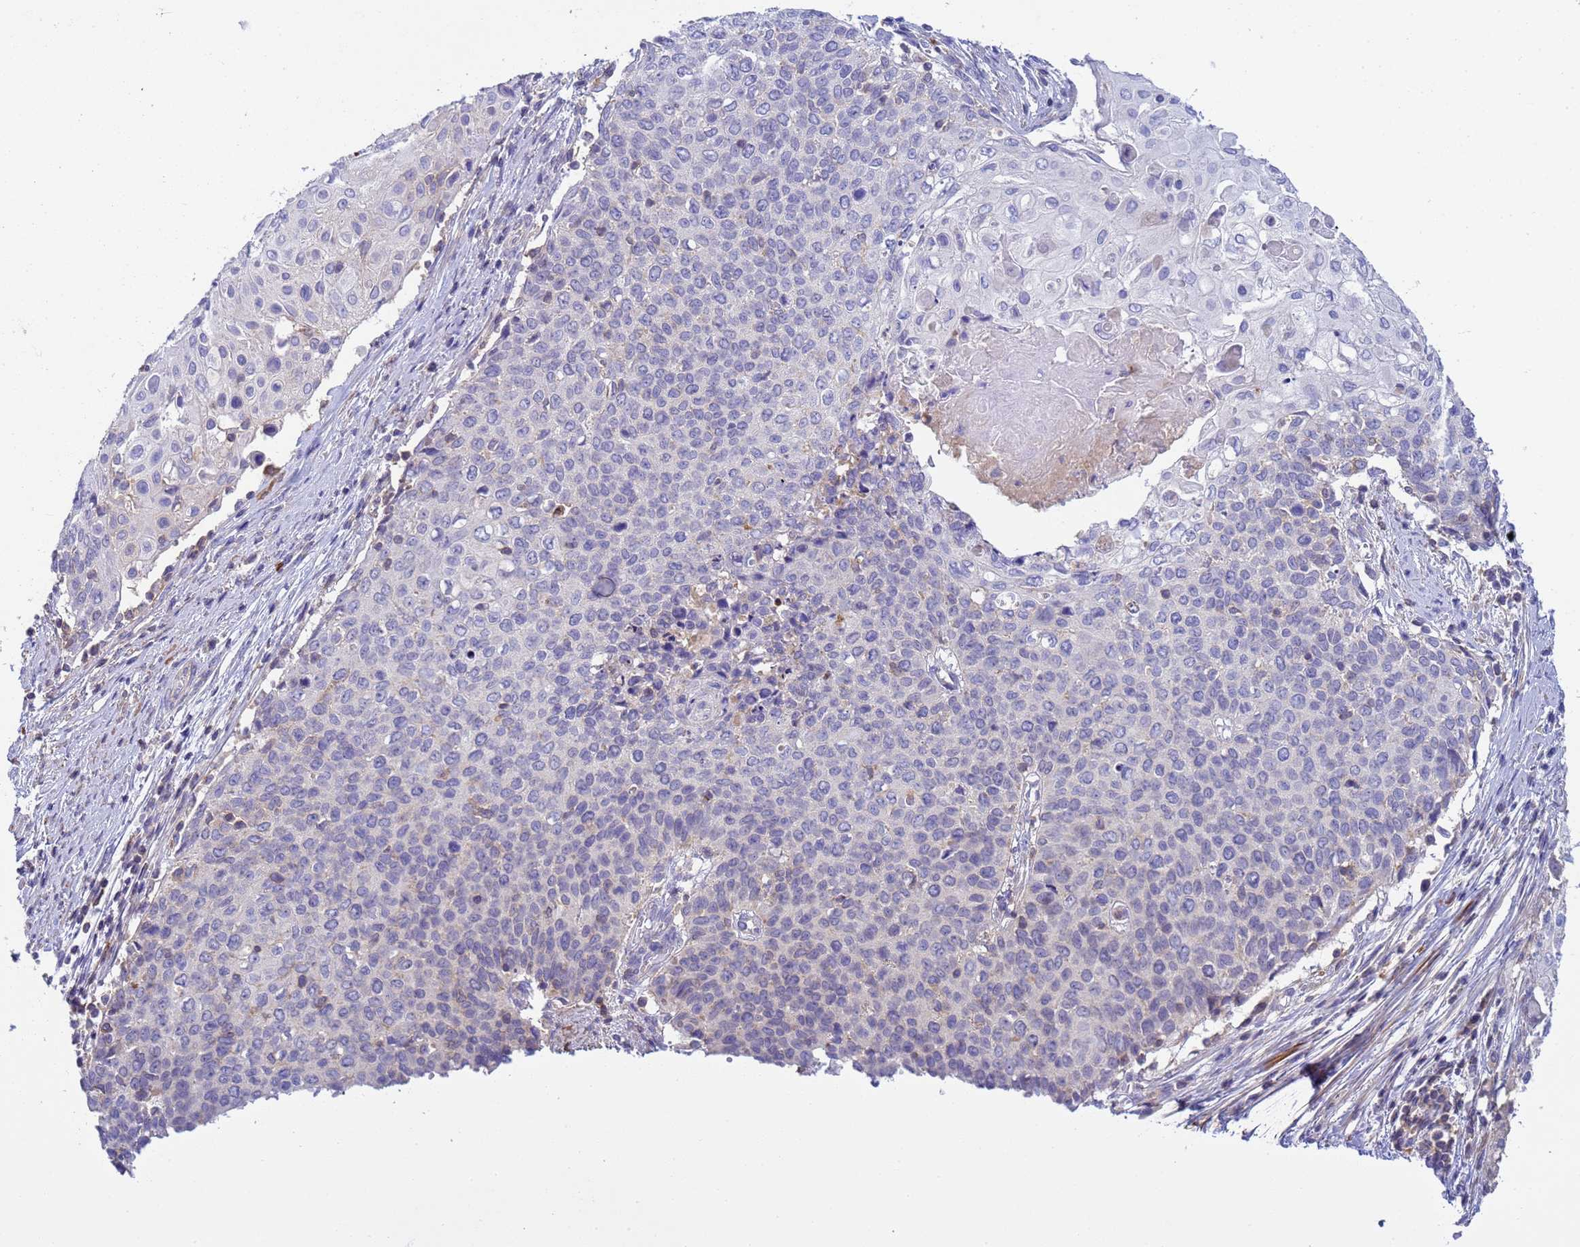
{"staining": {"intensity": "negative", "quantity": "none", "location": "none"}, "tissue": "cervical cancer", "cell_type": "Tumor cells", "image_type": "cancer", "snomed": [{"axis": "morphology", "description": "Squamous cell carcinoma, NOS"}, {"axis": "topography", "description": "Cervix"}], "caption": "Immunohistochemical staining of cervical squamous cell carcinoma displays no significant positivity in tumor cells. (Immunohistochemistry (ihc), brightfield microscopy, high magnification).", "gene": "KLHL13", "patient": {"sex": "female", "age": 39}}